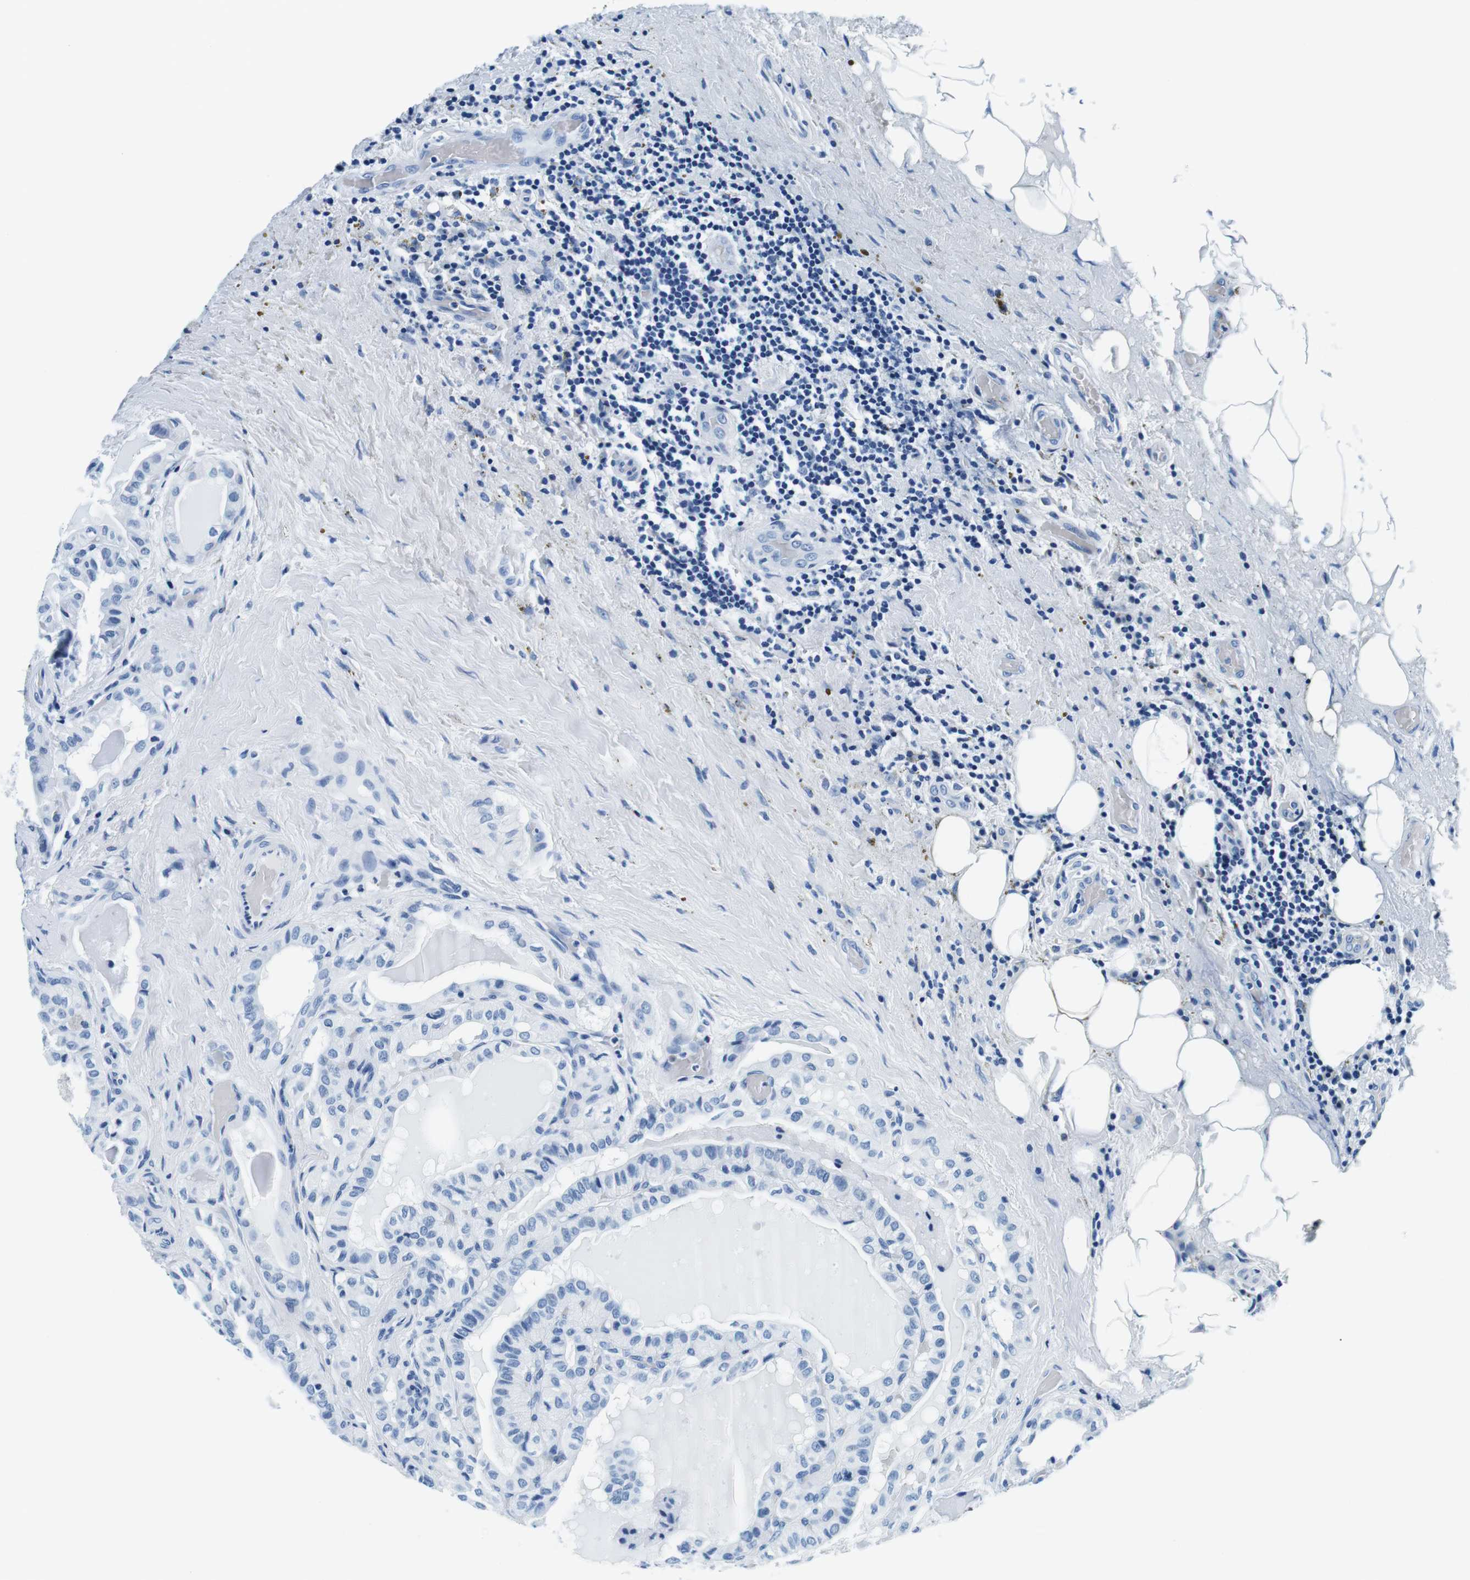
{"staining": {"intensity": "negative", "quantity": "none", "location": "none"}, "tissue": "thyroid cancer", "cell_type": "Tumor cells", "image_type": "cancer", "snomed": [{"axis": "morphology", "description": "Papillary adenocarcinoma, NOS"}, {"axis": "topography", "description": "Thyroid gland"}], "caption": "Immunohistochemical staining of thyroid papillary adenocarcinoma displays no significant positivity in tumor cells. (DAB (3,3'-diaminobenzidine) immunohistochemistry (IHC), high magnification).", "gene": "ELANE", "patient": {"sex": "male", "age": 77}}